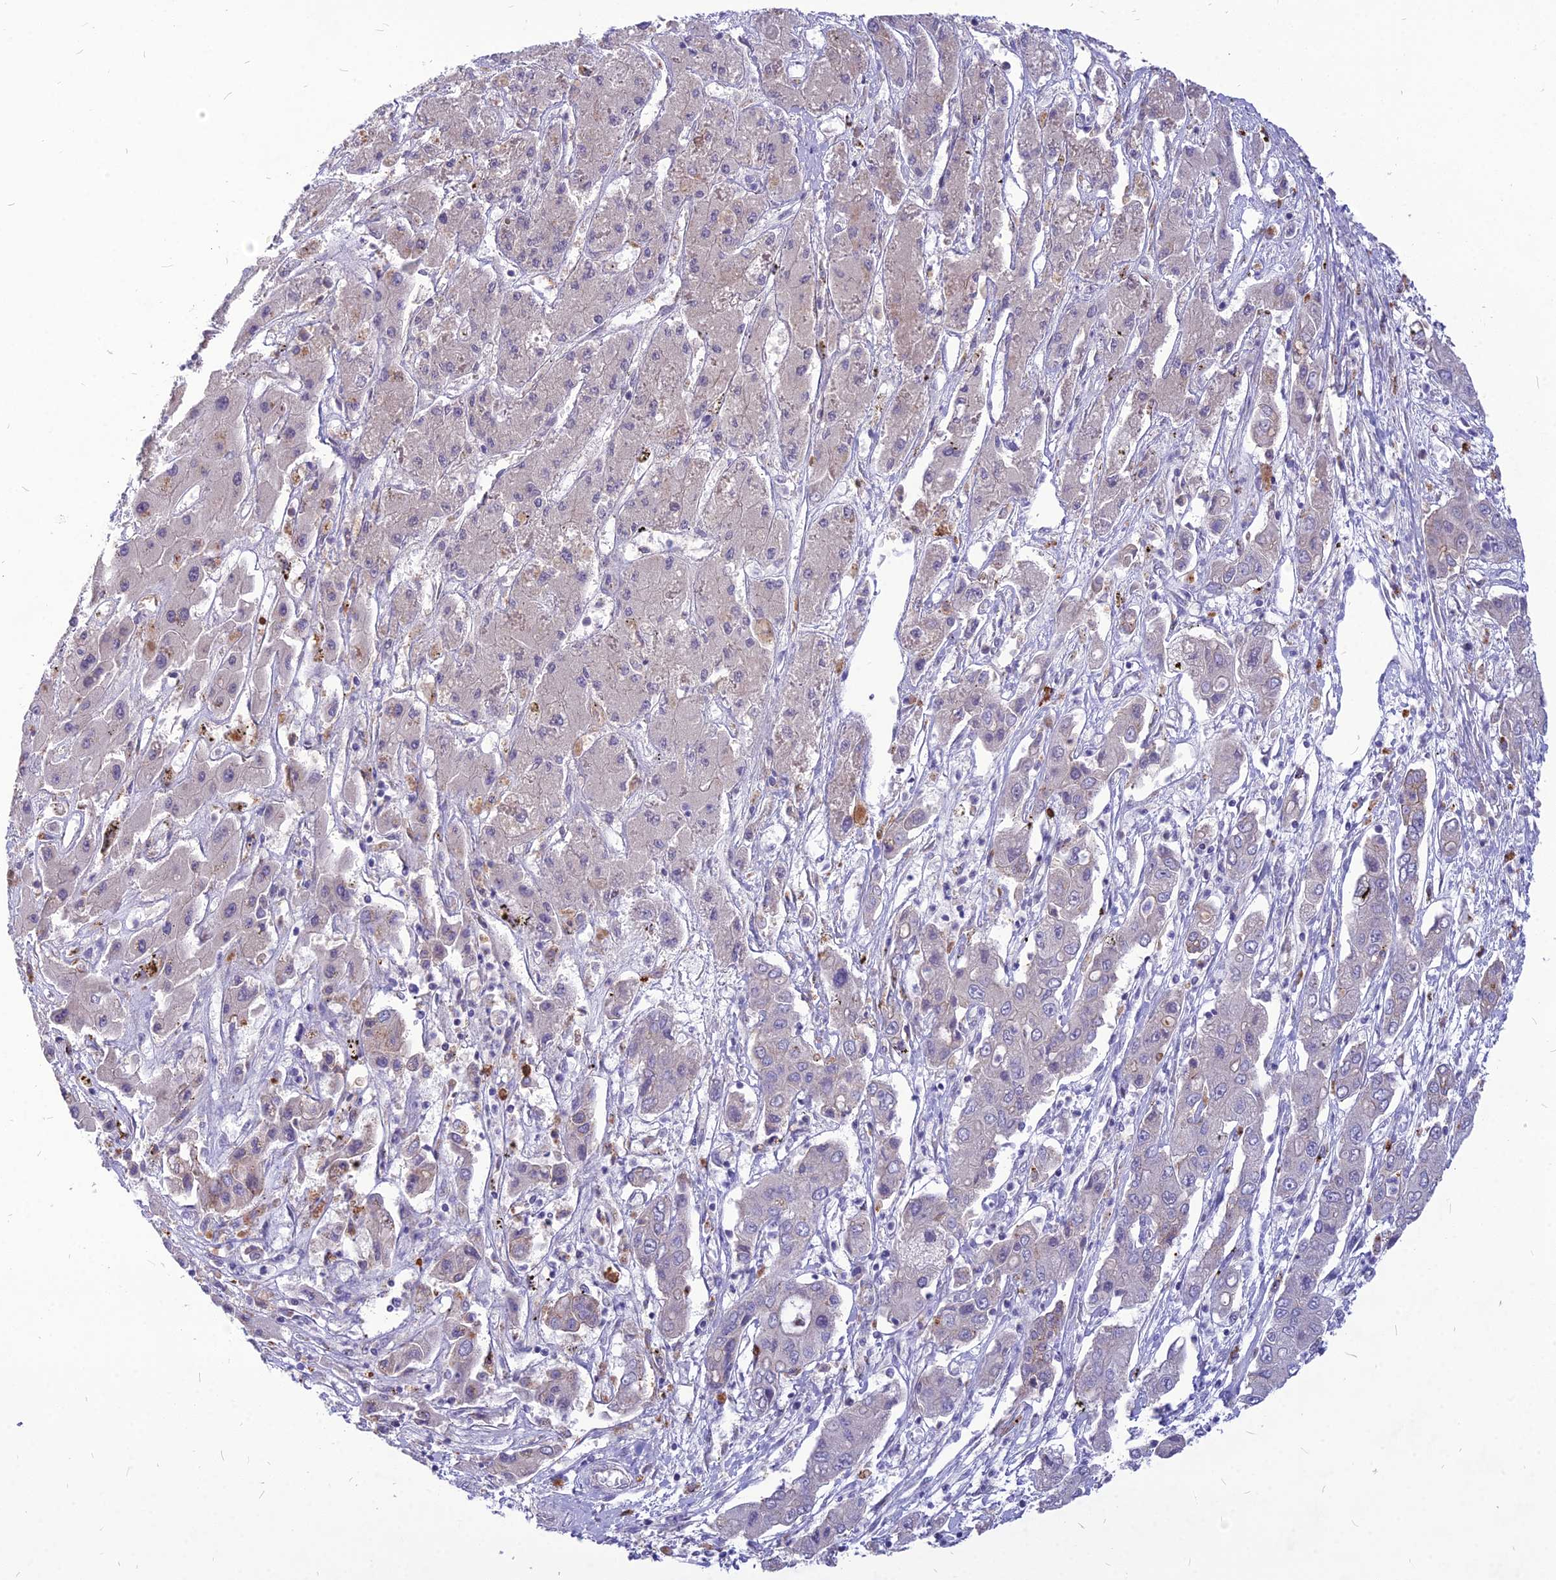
{"staining": {"intensity": "negative", "quantity": "none", "location": "none"}, "tissue": "liver cancer", "cell_type": "Tumor cells", "image_type": "cancer", "snomed": [{"axis": "morphology", "description": "Cholangiocarcinoma"}, {"axis": "topography", "description": "Liver"}], "caption": "DAB immunohistochemical staining of liver cholangiocarcinoma shows no significant positivity in tumor cells. (DAB (3,3'-diaminobenzidine) IHC visualized using brightfield microscopy, high magnification).", "gene": "PCED1B", "patient": {"sex": "male", "age": 67}}